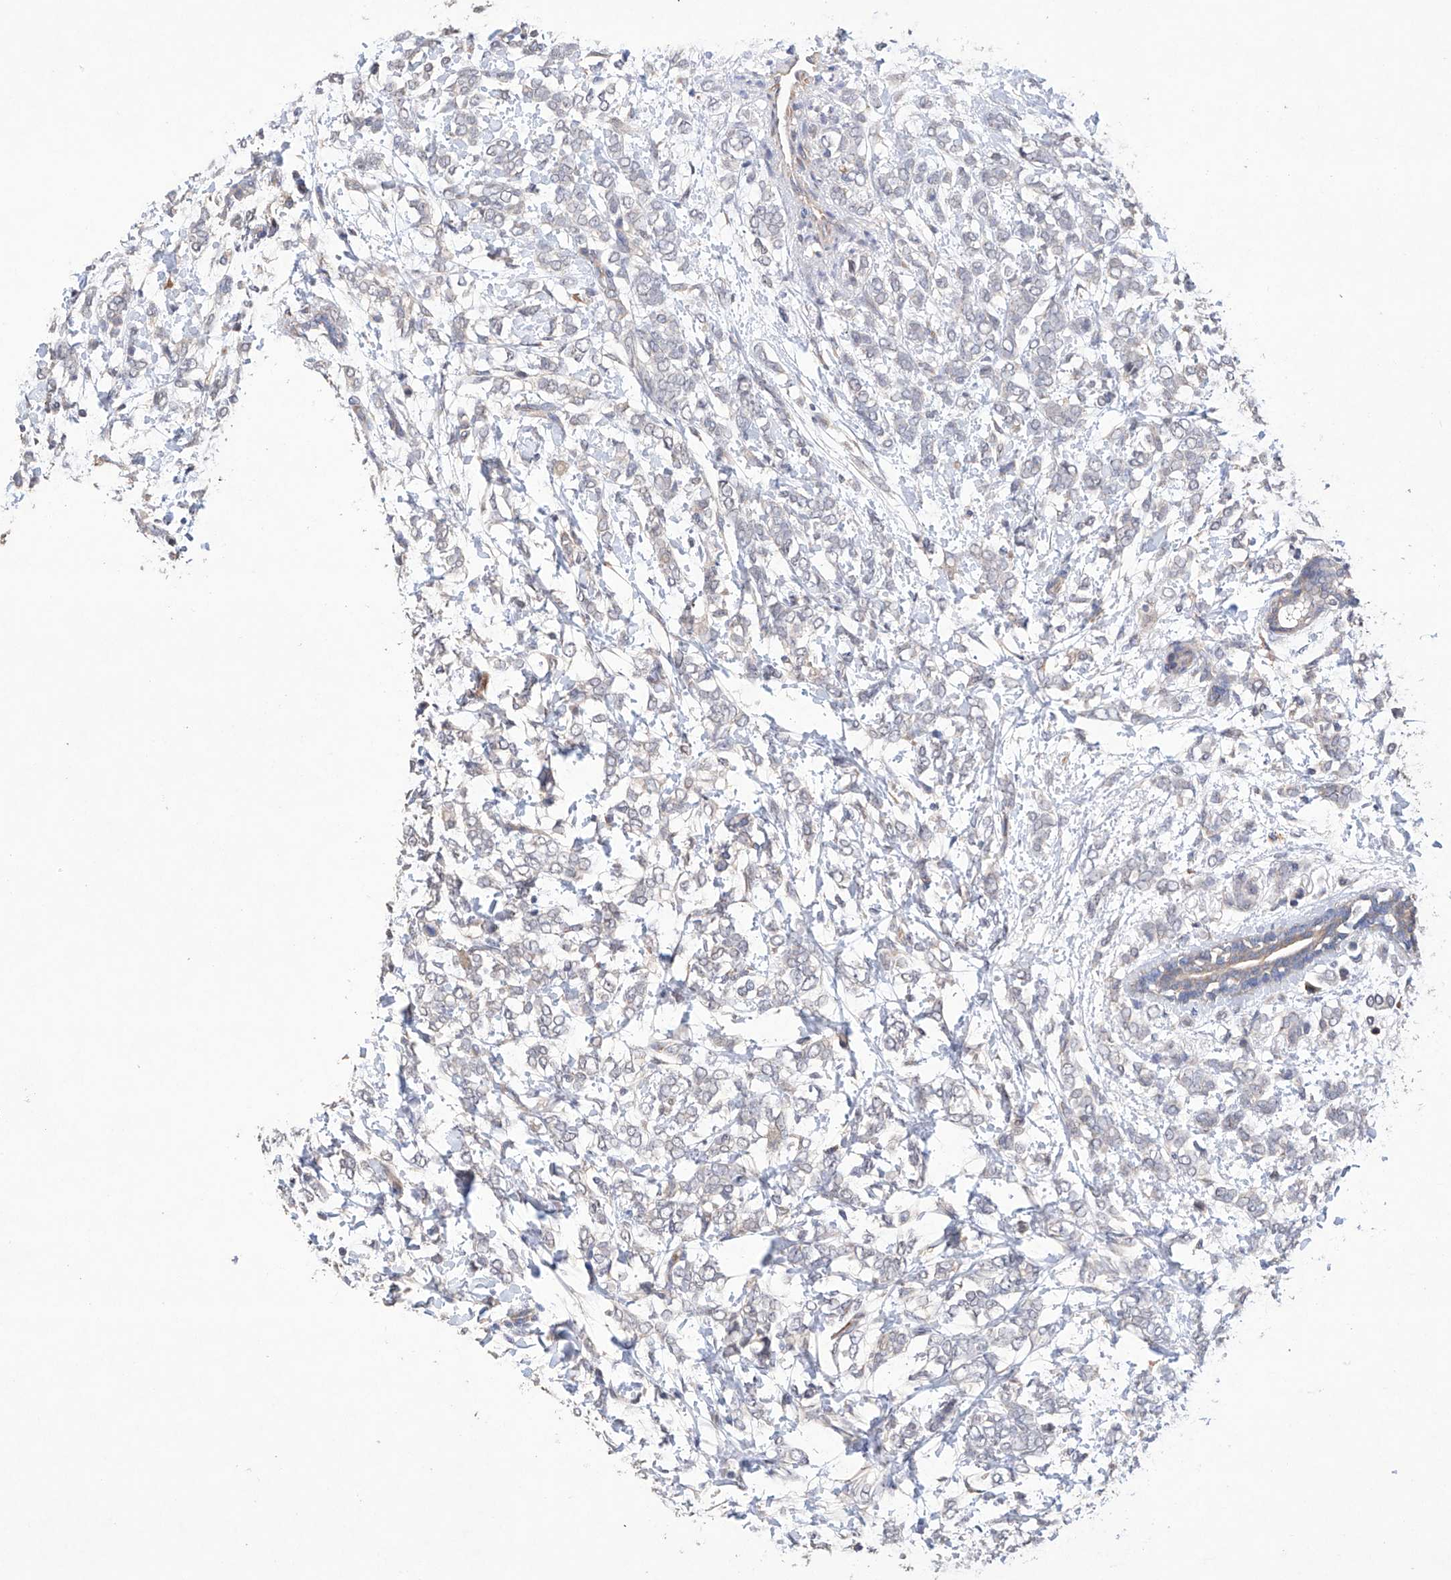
{"staining": {"intensity": "weak", "quantity": "<25%", "location": "cytoplasmic/membranous"}, "tissue": "breast cancer", "cell_type": "Tumor cells", "image_type": "cancer", "snomed": [{"axis": "morphology", "description": "Normal tissue, NOS"}, {"axis": "morphology", "description": "Lobular carcinoma"}, {"axis": "topography", "description": "Breast"}], "caption": "DAB immunohistochemical staining of lobular carcinoma (breast) demonstrates no significant staining in tumor cells. Nuclei are stained in blue.", "gene": "AFG1L", "patient": {"sex": "female", "age": 47}}